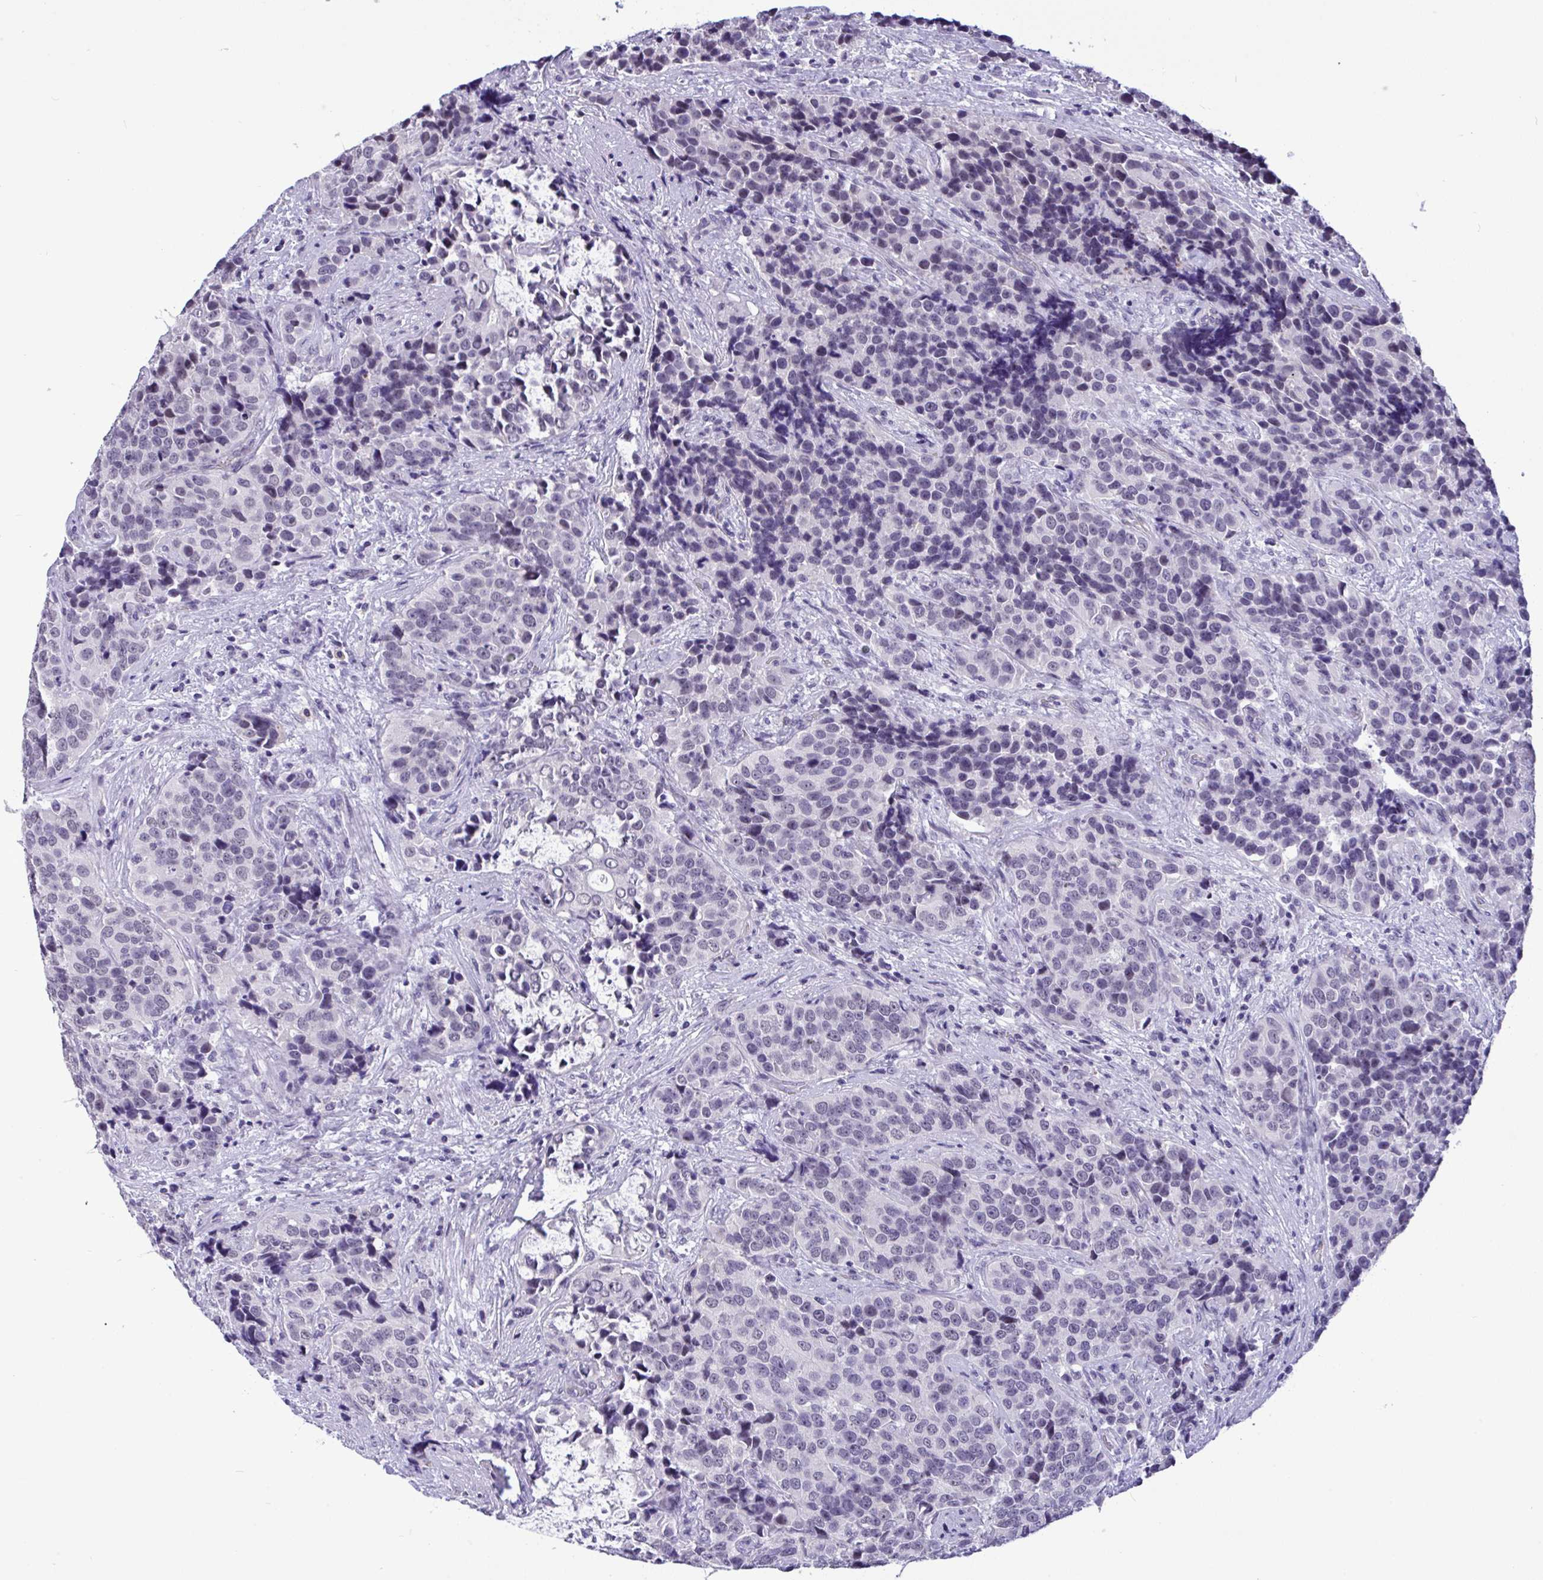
{"staining": {"intensity": "negative", "quantity": "none", "location": "none"}, "tissue": "urothelial cancer", "cell_type": "Tumor cells", "image_type": "cancer", "snomed": [{"axis": "morphology", "description": "Urothelial carcinoma, NOS"}, {"axis": "topography", "description": "Urinary bladder"}], "caption": "Human urothelial cancer stained for a protein using IHC reveals no staining in tumor cells.", "gene": "YBX2", "patient": {"sex": "male", "age": 52}}